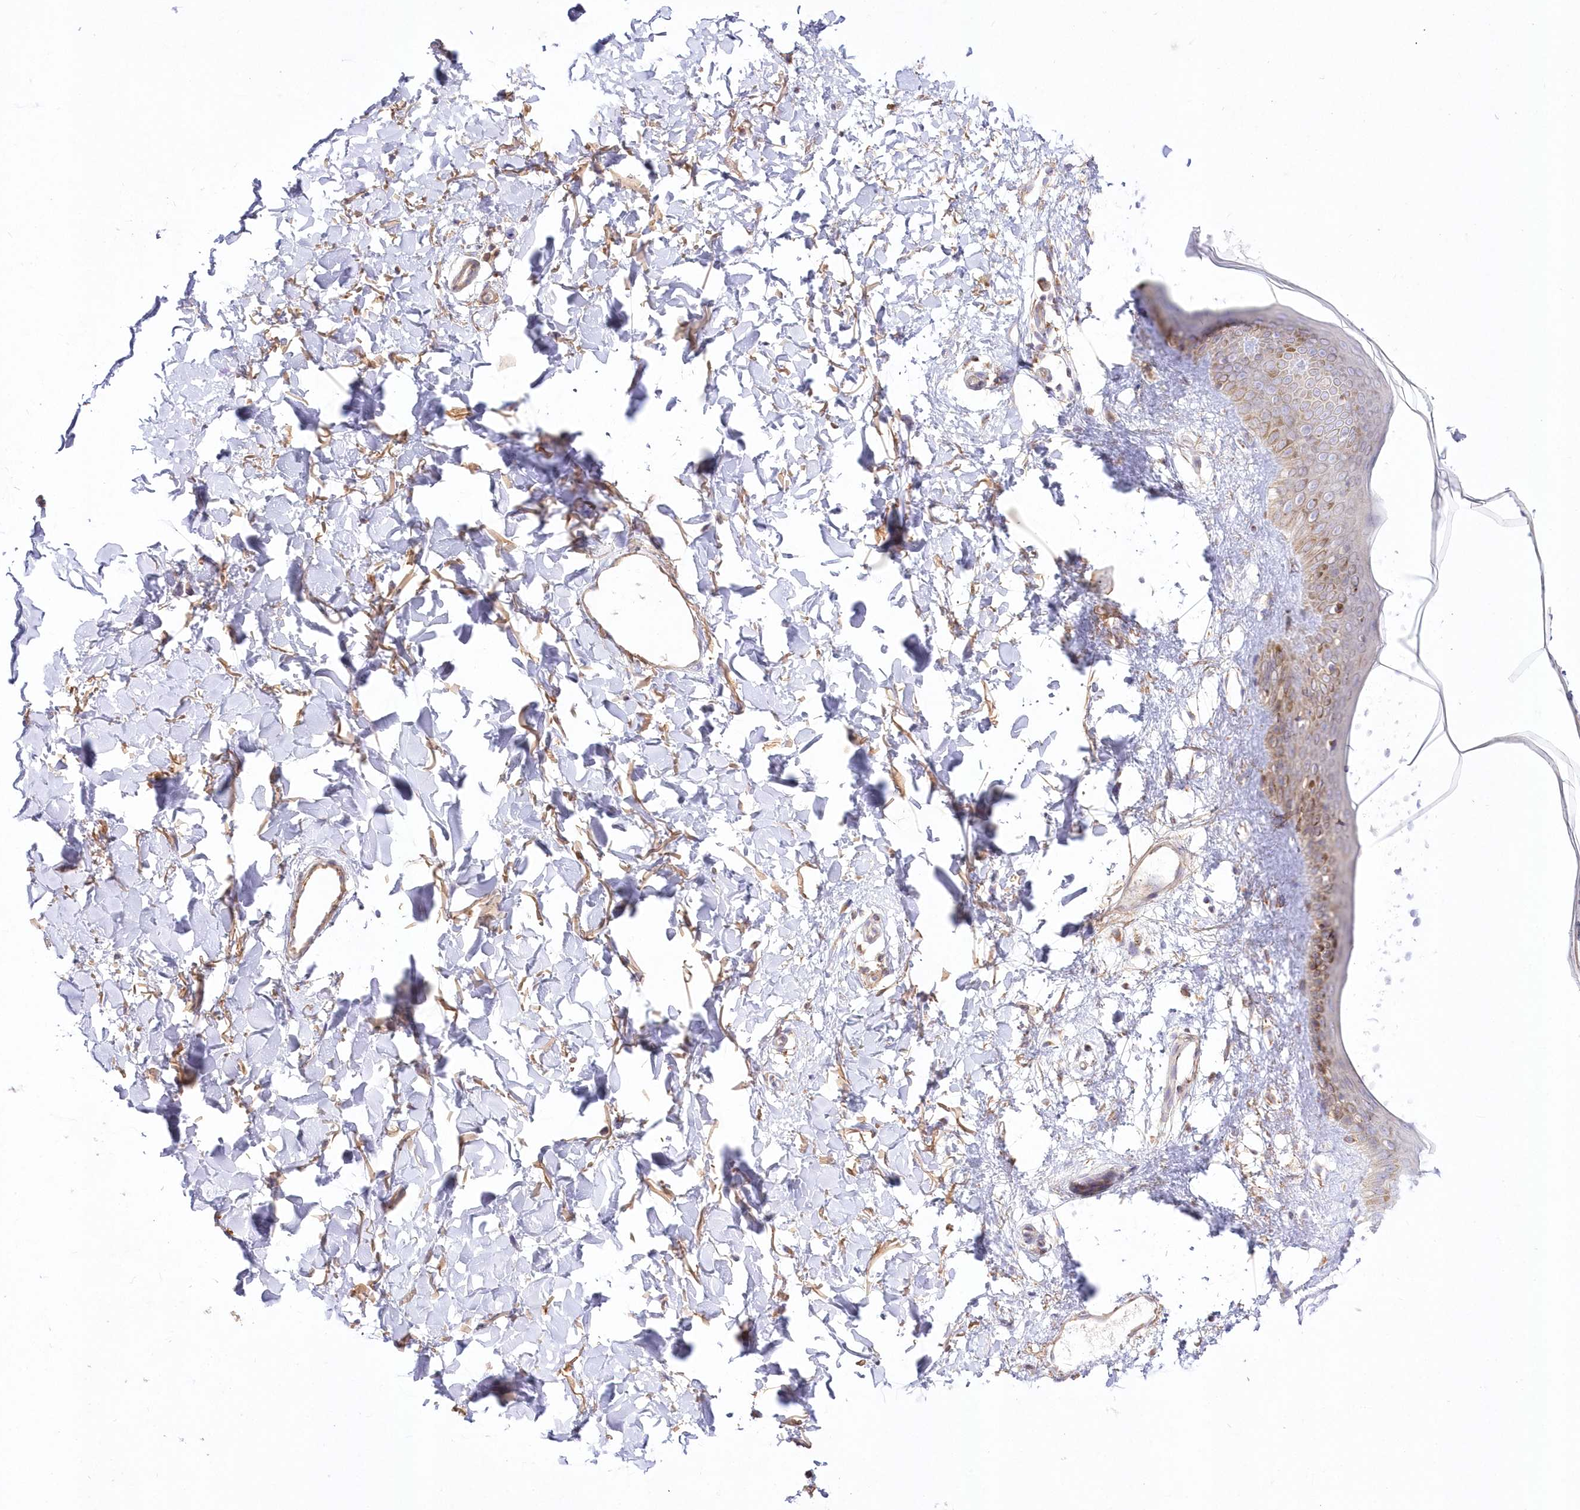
{"staining": {"intensity": "moderate", "quantity": "25%-75%", "location": "cytoplasmic/membranous"}, "tissue": "skin", "cell_type": "Fibroblasts", "image_type": "normal", "snomed": [{"axis": "morphology", "description": "Normal tissue, NOS"}, {"axis": "topography", "description": "Skin"}], "caption": "High-magnification brightfield microscopy of normal skin stained with DAB (brown) and counterstained with hematoxylin (blue). fibroblasts exhibit moderate cytoplasmic/membranous positivity is identified in approximately25%-75% of cells. The staining is performed using DAB (3,3'-diaminobenzidine) brown chromogen to label protein expression. The nuclei are counter-stained blue using hematoxylin.", "gene": "DNA2", "patient": {"sex": "female", "age": 58}}